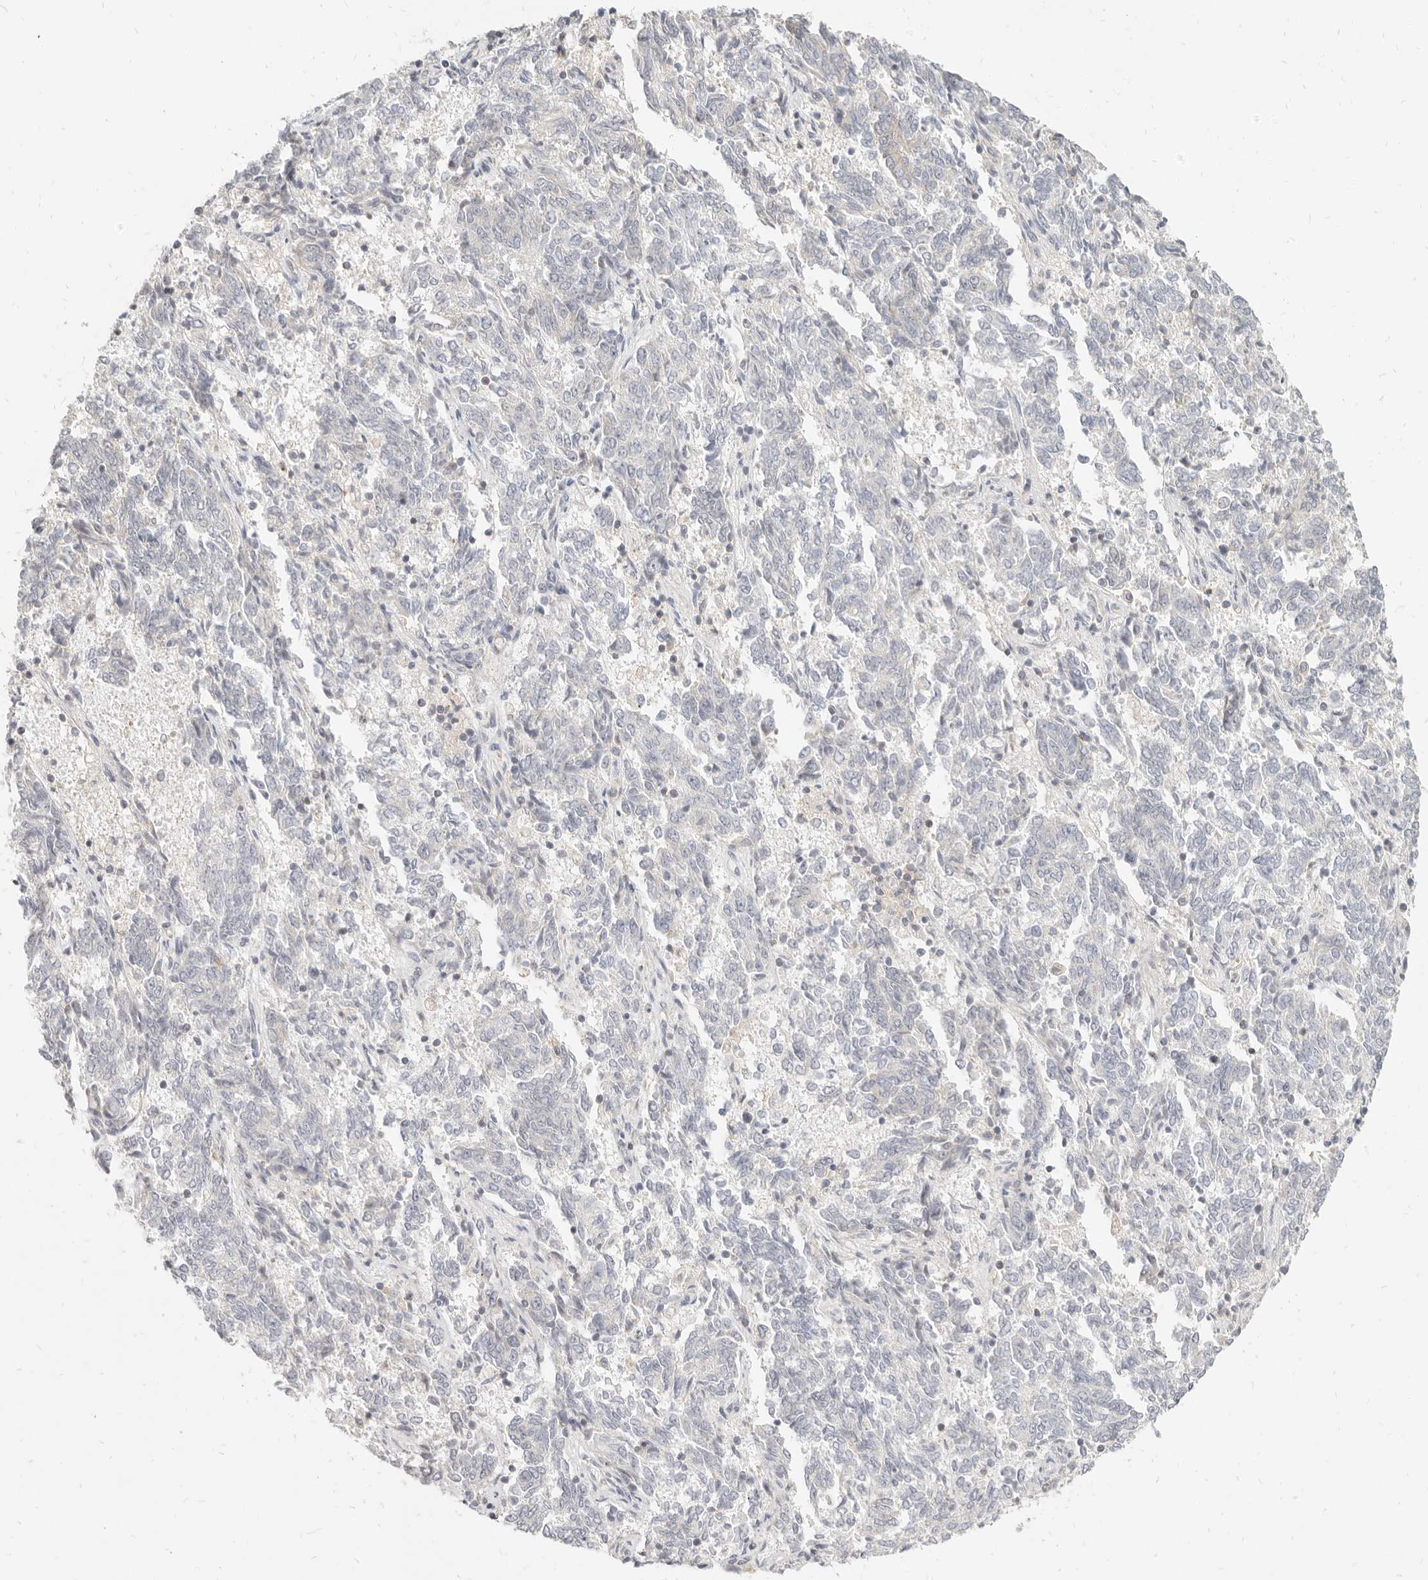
{"staining": {"intensity": "negative", "quantity": "none", "location": "none"}, "tissue": "endometrial cancer", "cell_type": "Tumor cells", "image_type": "cancer", "snomed": [{"axis": "morphology", "description": "Adenocarcinoma, NOS"}, {"axis": "topography", "description": "Endometrium"}], "caption": "This is a micrograph of immunohistochemistry staining of endometrial adenocarcinoma, which shows no positivity in tumor cells.", "gene": "LTB4R2", "patient": {"sex": "female", "age": 80}}